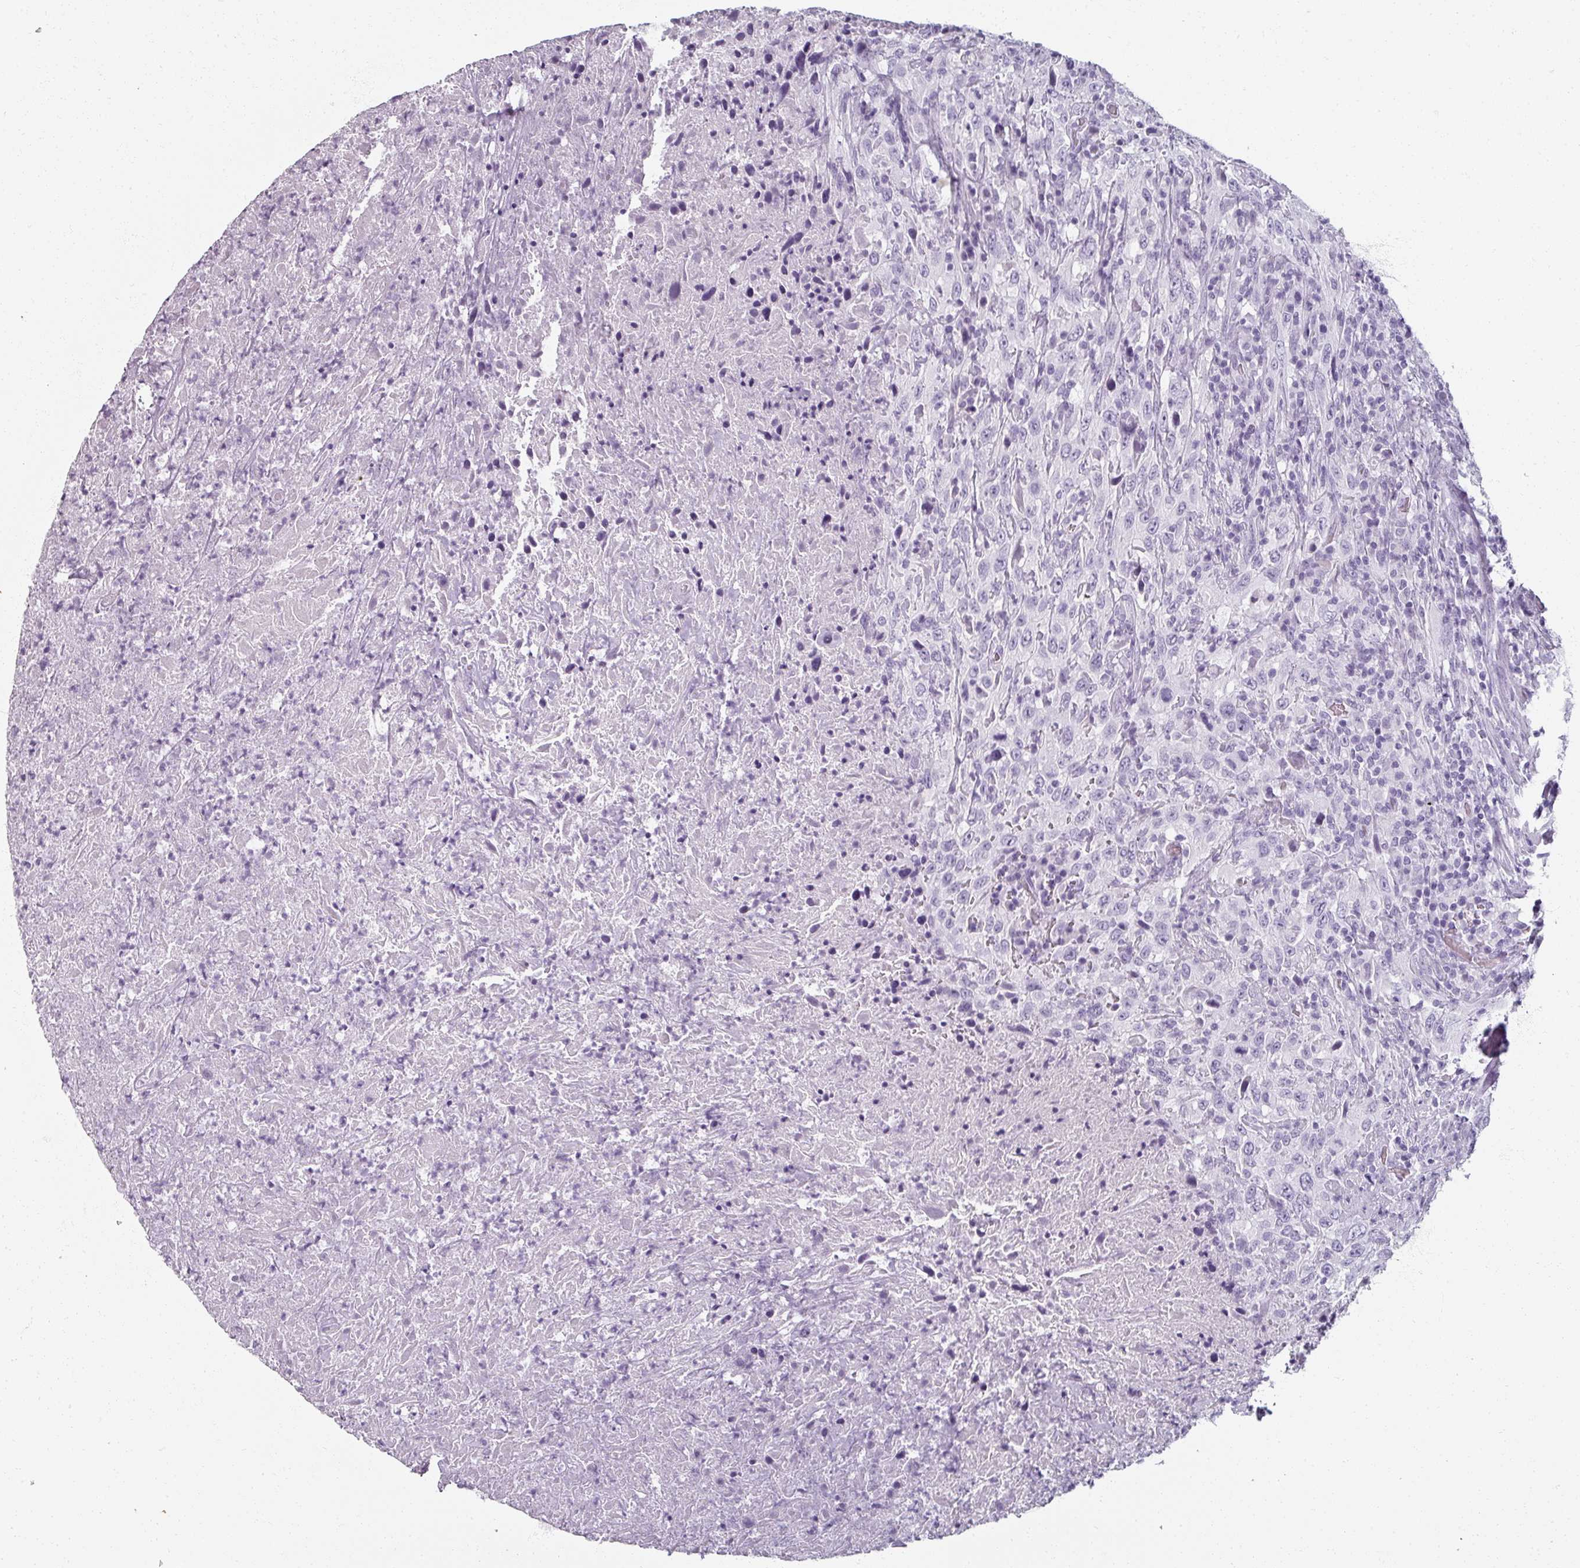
{"staining": {"intensity": "negative", "quantity": "none", "location": "none"}, "tissue": "urothelial cancer", "cell_type": "Tumor cells", "image_type": "cancer", "snomed": [{"axis": "morphology", "description": "Urothelial carcinoma, High grade"}, {"axis": "topography", "description": "Urinary bladder"}], "caption": "Tumor cells are negative for protein expression in human high-grade urothelial carcinoma.", "gene": "REG3G", "patient": {"sex": "male", "age": 61}}